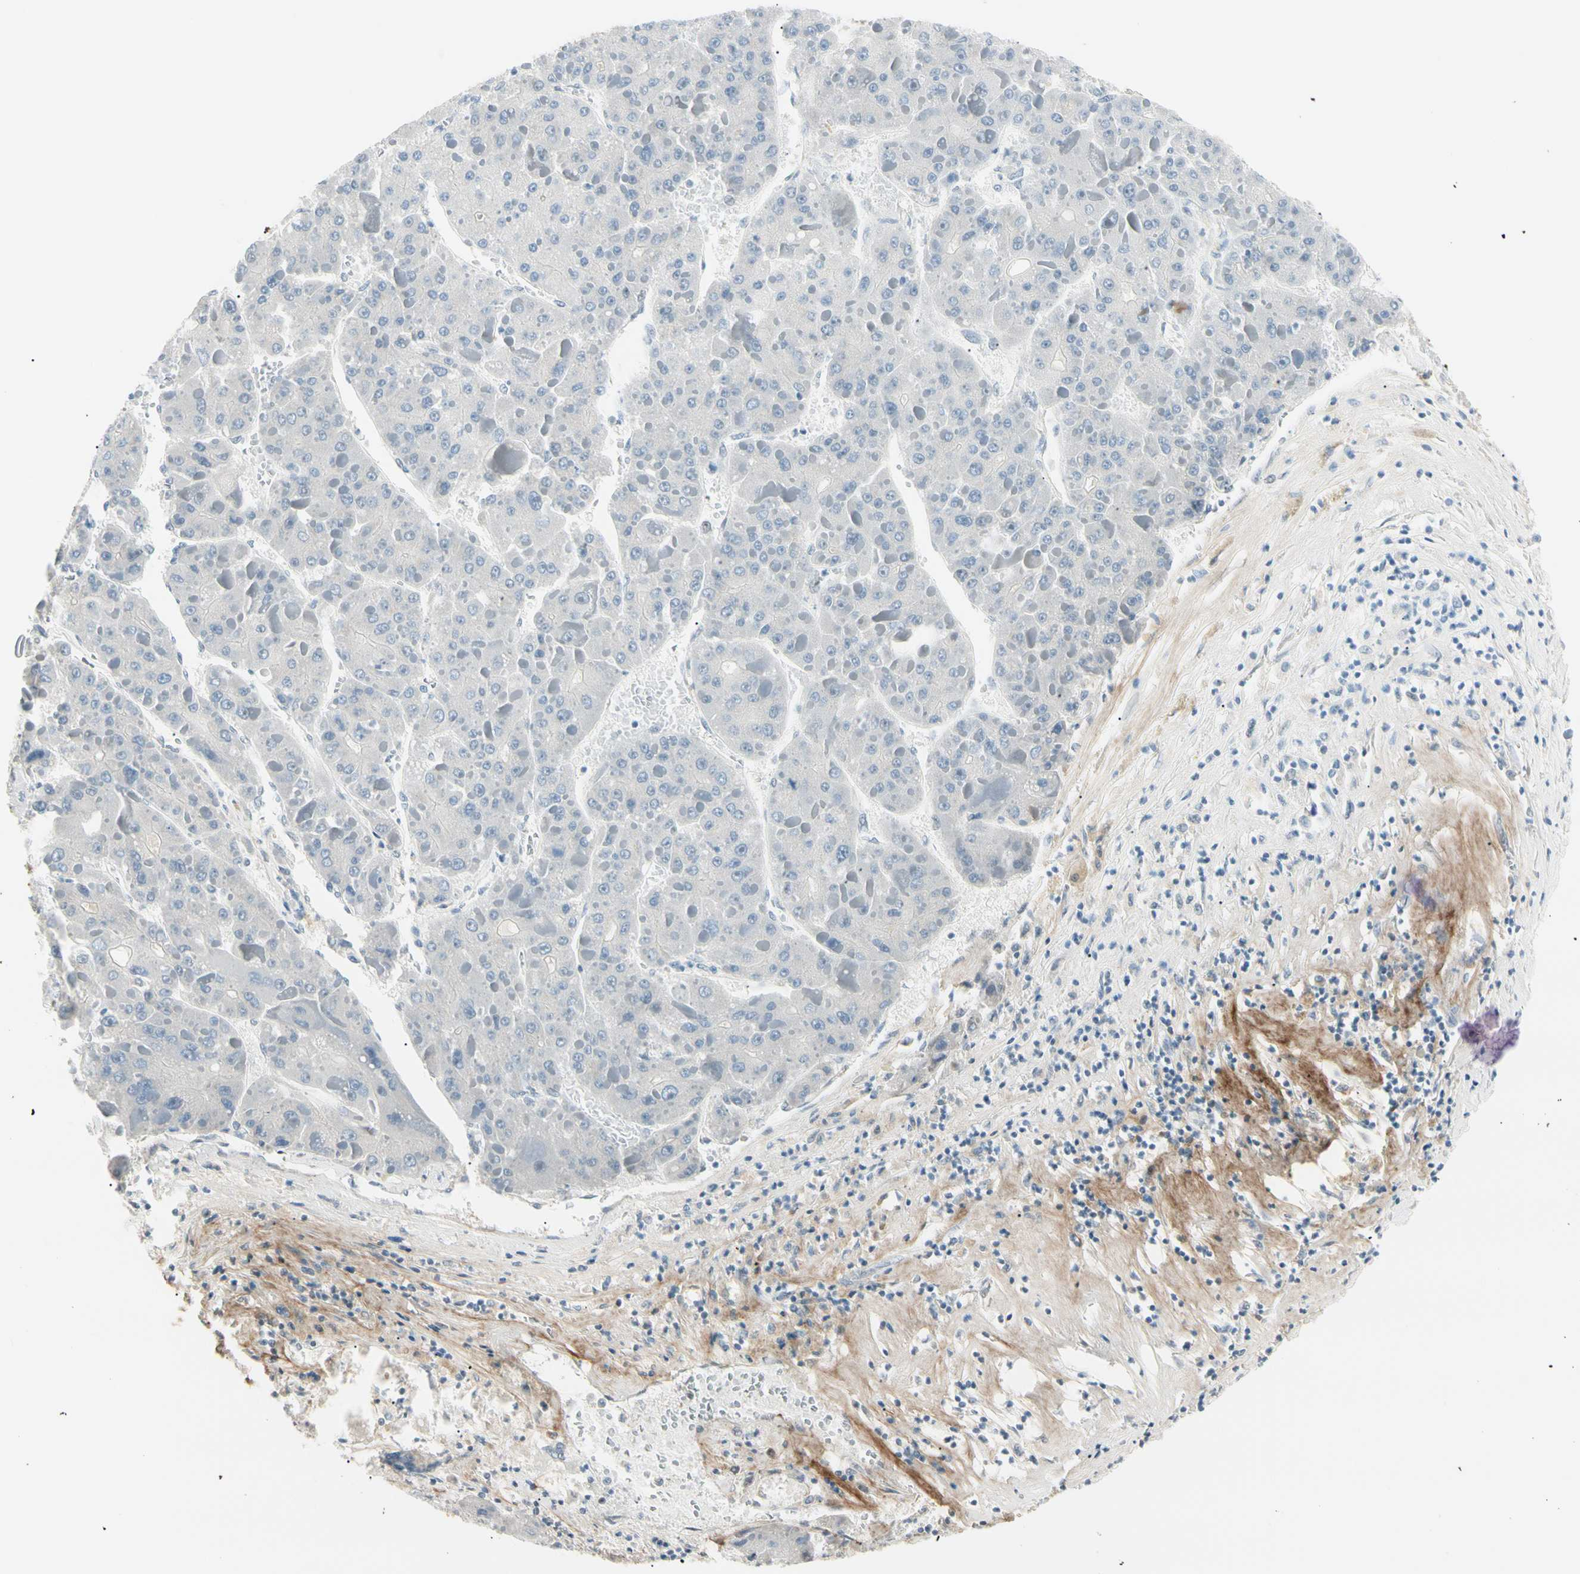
{"staining": {"intensity": "negative", "quantity": "none", "location": "none"}, "tissue": "liver cancer", "cell_type": "Tumor cells", "image_type": "cancer", "snomed": [{"axis": "morphology", "description": "Carcinoma, Hepatocellular, NOS"}, {"axis": "topography", "description": "Liver"}], "caption": "Protein analysis of liver cancer reveals no significant expression in tumor cells.", "gene": "ASPN", "patient": {"sex": "female", "age": 73}}